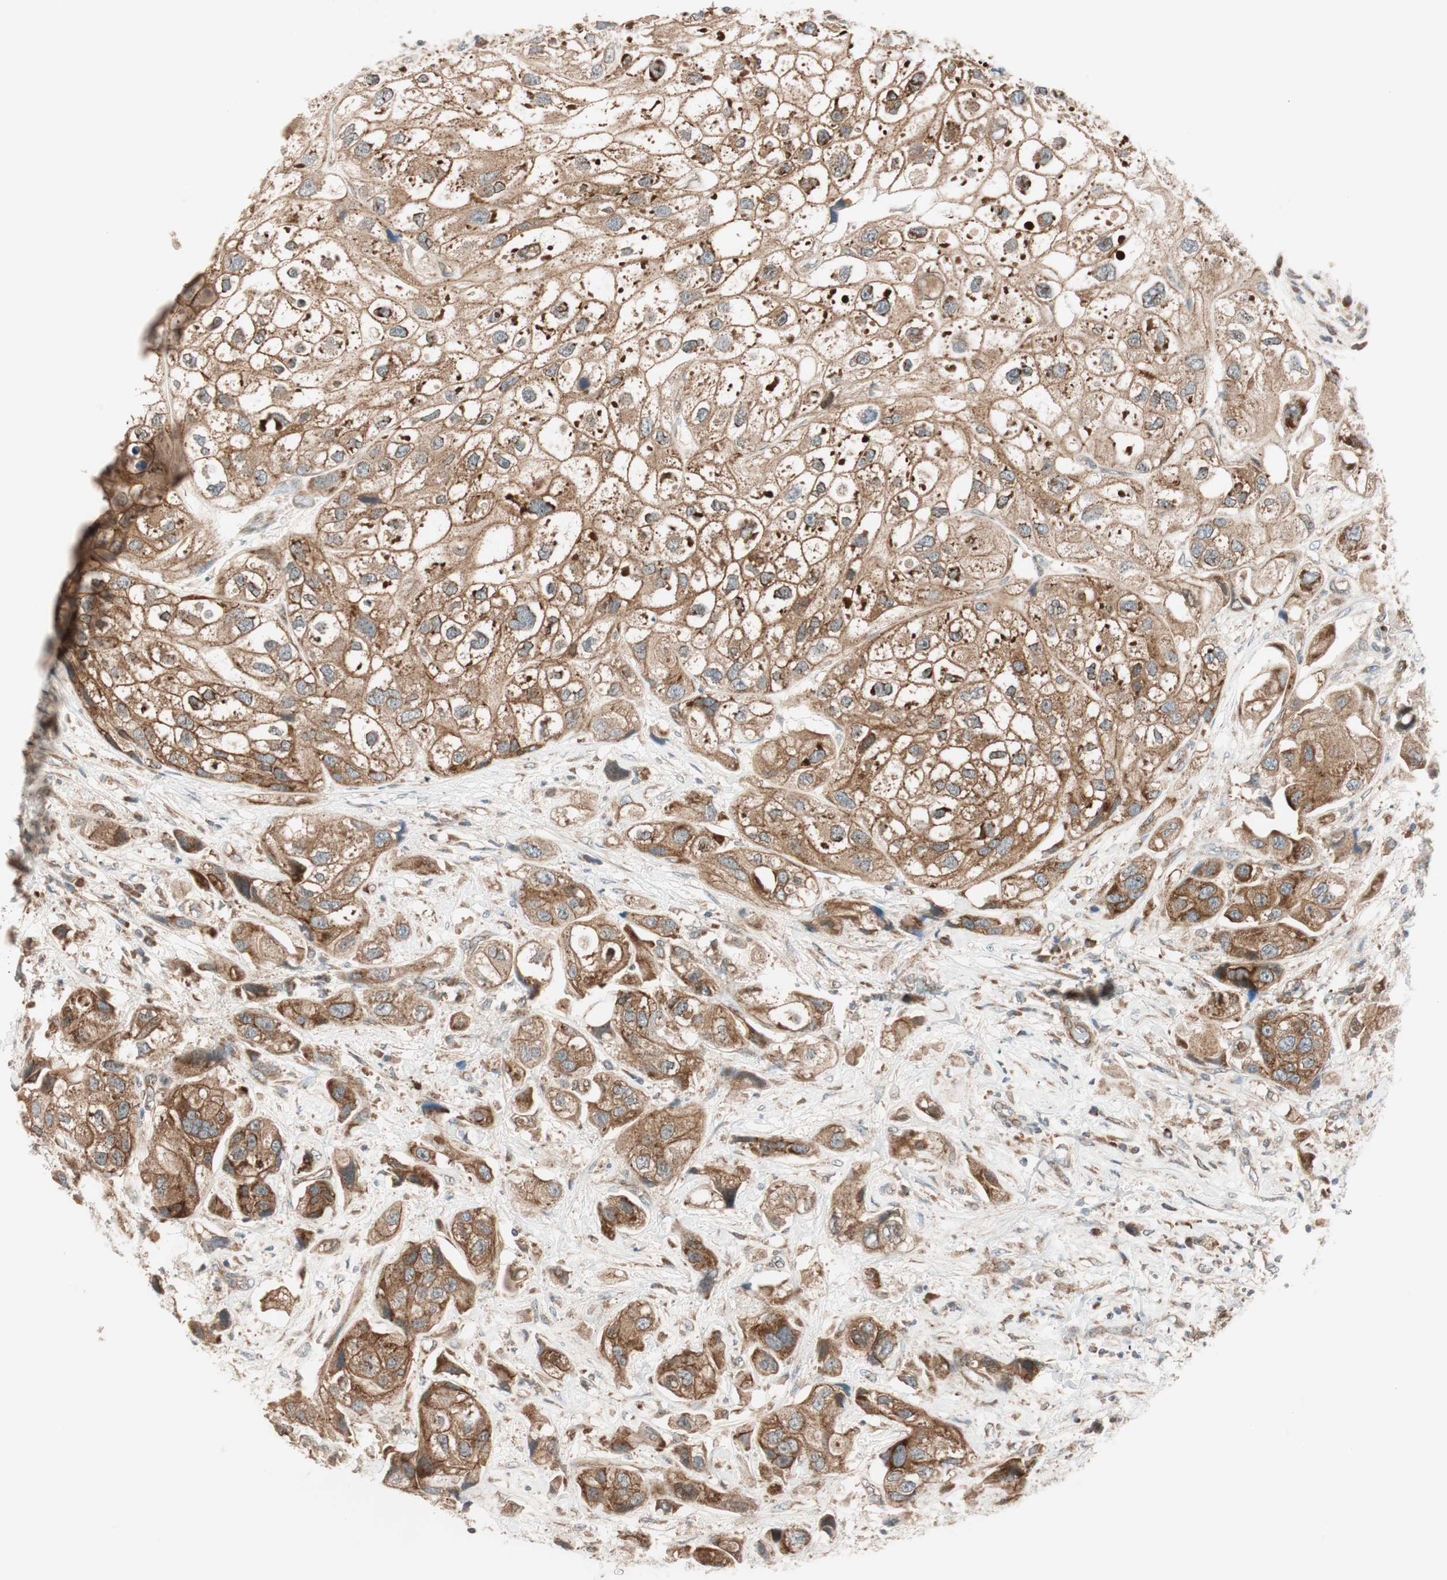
{"staining": {"intensity": "strong", "quantity": ">75%", "location": "cytoplasmic/membranous"}, "tissue": "urothelial cancer", "cell_type": "Tumor cells", "image_type": "cancer", "snomed": [{"axis": "morphology", "description": "Urothelial carcinoma, High grade"}, {"axis": "topography", "description": "Urinary bladder"}], "caption": "Urothelial carcinoma (high-grade) tissue demonstrates strong cytoplasmic/membranous staining in approximately >75% of tumor cells, visualized by immunohistochemistry.", "gene": "ABI1", "patient": {"sex": "female", "age": 64}}